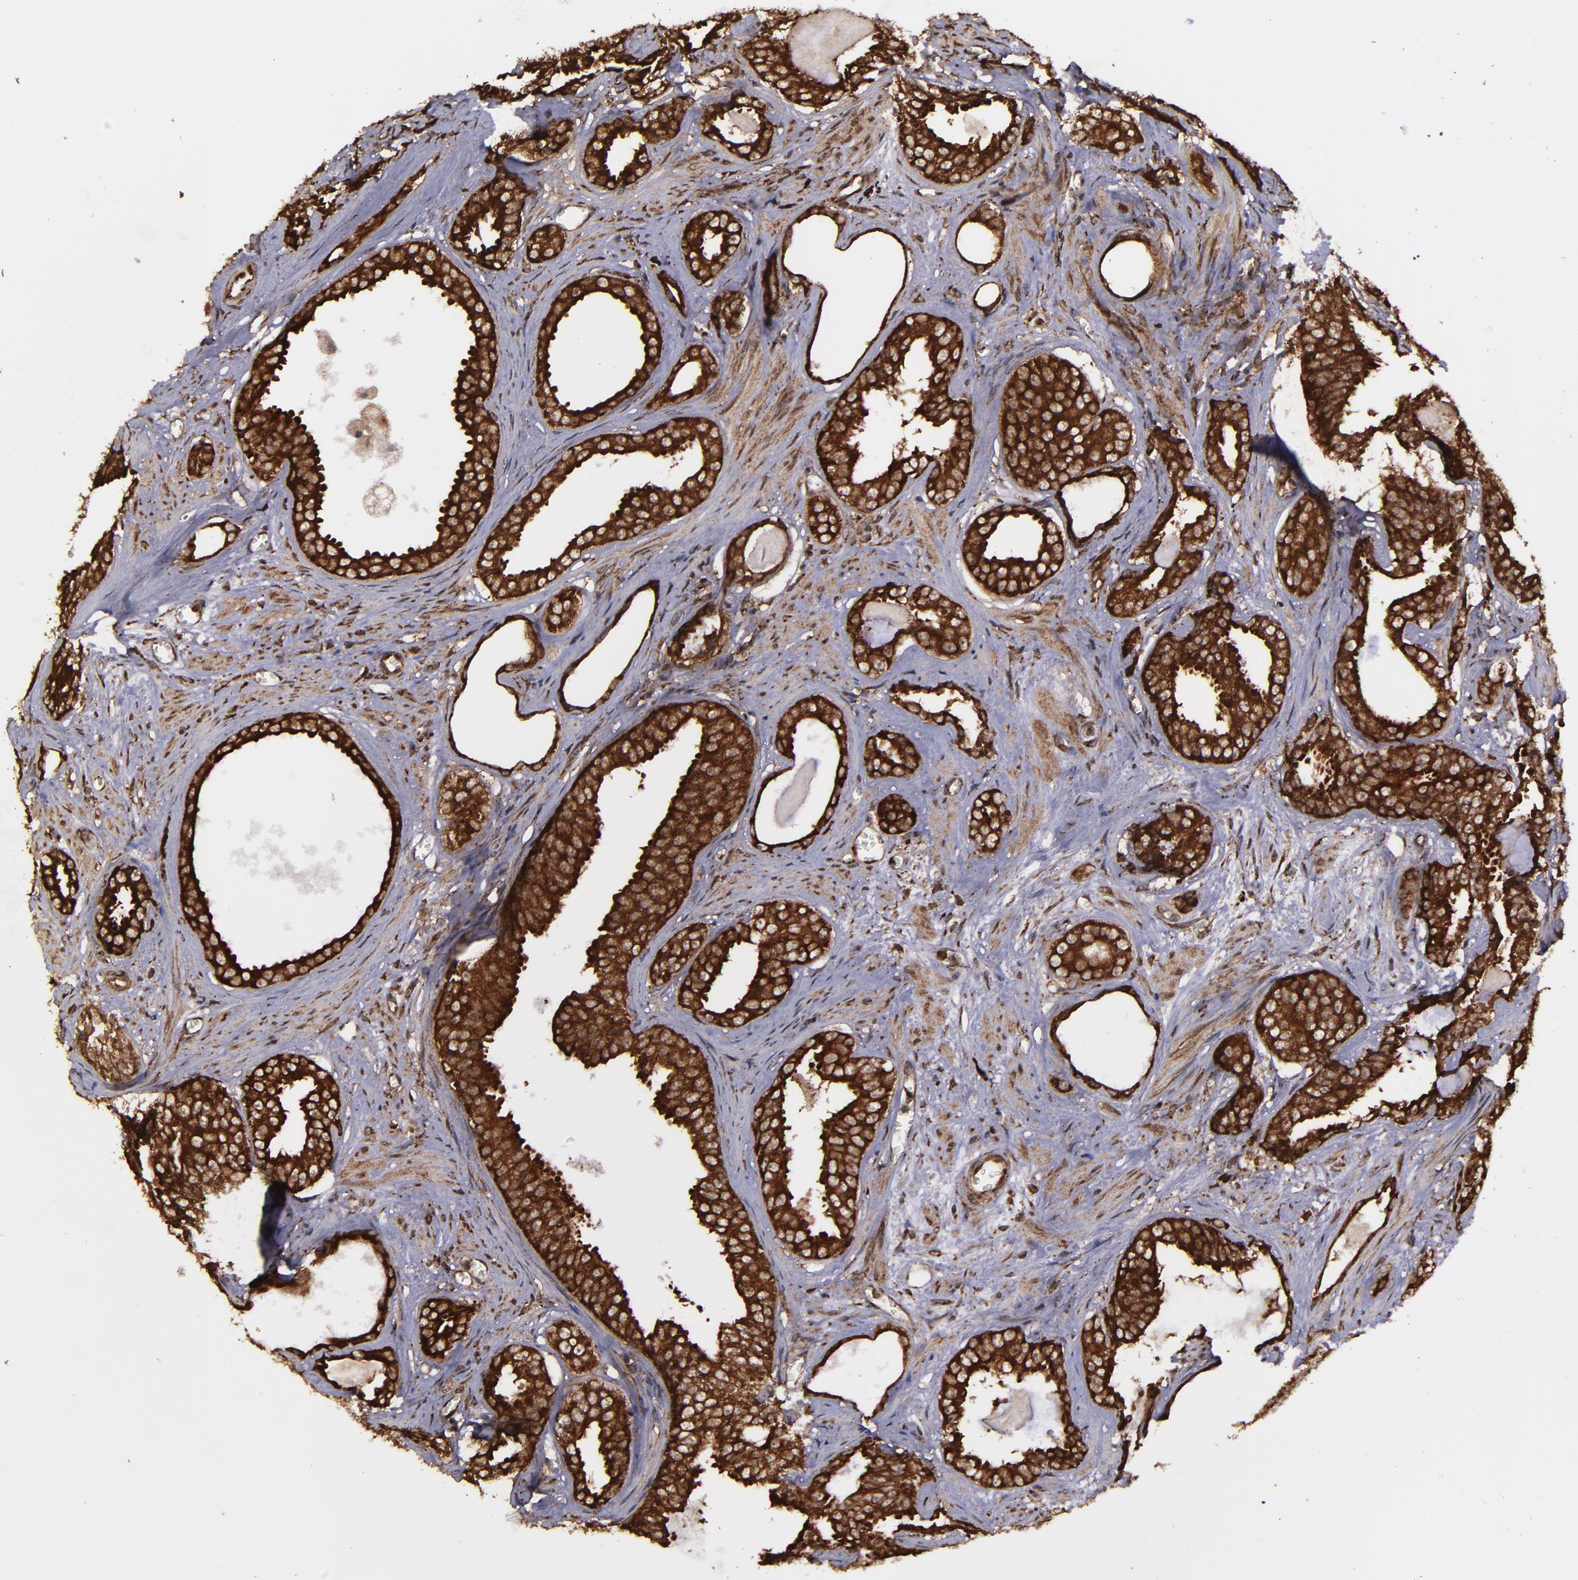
{"staining": {"intensity": "strong", "quantity": ">75%", "location": "cytoplasmic/membranous,nuclear"}, "tissue": "prostate cancer", "cell_type": "Tumor cells", "image_type": "cancer", "snomed": [{"axis": "morphology", "description": "Adenocarcinoma, Medium grade"}, {"axis": "topography", "description": "Prostate"}], "caption": "IHC staining of adenocarcinoma (medium-grade) (prostate), which exhibits high levels of strong cytoplasmic/membranous and nuclear positivity in about >75% of tumor cells indicating strong cytoplasmic/membranous and nuclear protein staining. The staining was performed using DAB (3,3'-diaminobenzidine) (brown) for protein detection and nuclei were counterstained in hematoxylin (blue).", "gene": "EIF4ENIF1", "patient": {"sex": "male", "age": 79}}